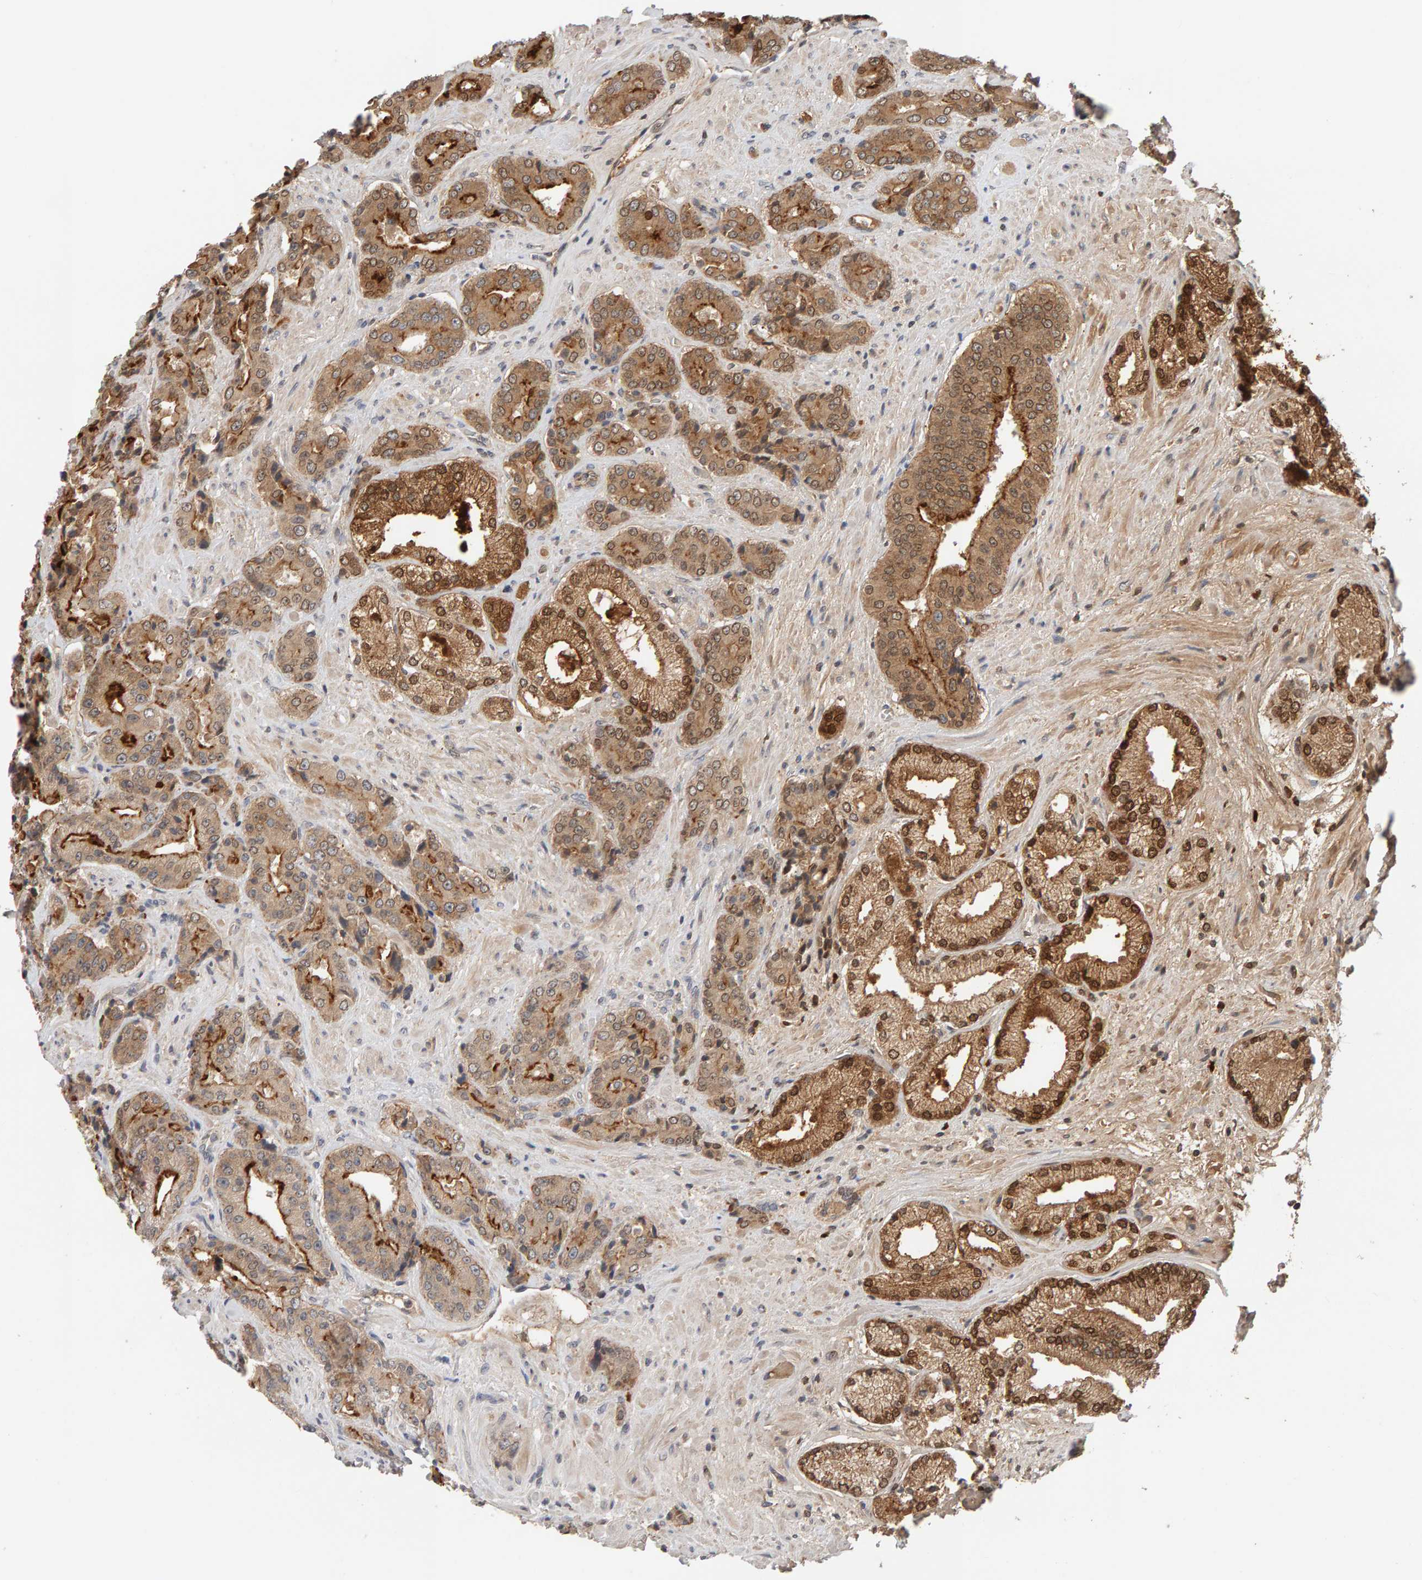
{"staining": {"intensity": "strong", "quantity": ">75%", "location": "cytoplasmic/membranous,nuclear"}, "tissue": "prostate cancer", "cell_type": "Tumor cells", "image_type": "cancer", "snomed": [{"axis": "morphology", "description": "Adenocarcinoma, High grade"}, {"axis": "topography", "description": "Prostate"}], "caption": "Immunohistochemistry (IHC) photomicrograph of adenocarcinoma (high-grade) (prostate) stained for a protein (brown), which displays high levels of strong cytoplasmic/membranous and nuclear positivity in approximately >75% of tumor cells.", "gene": "PPP1R16A", "patient": {"sex": "male", "age": 71}}